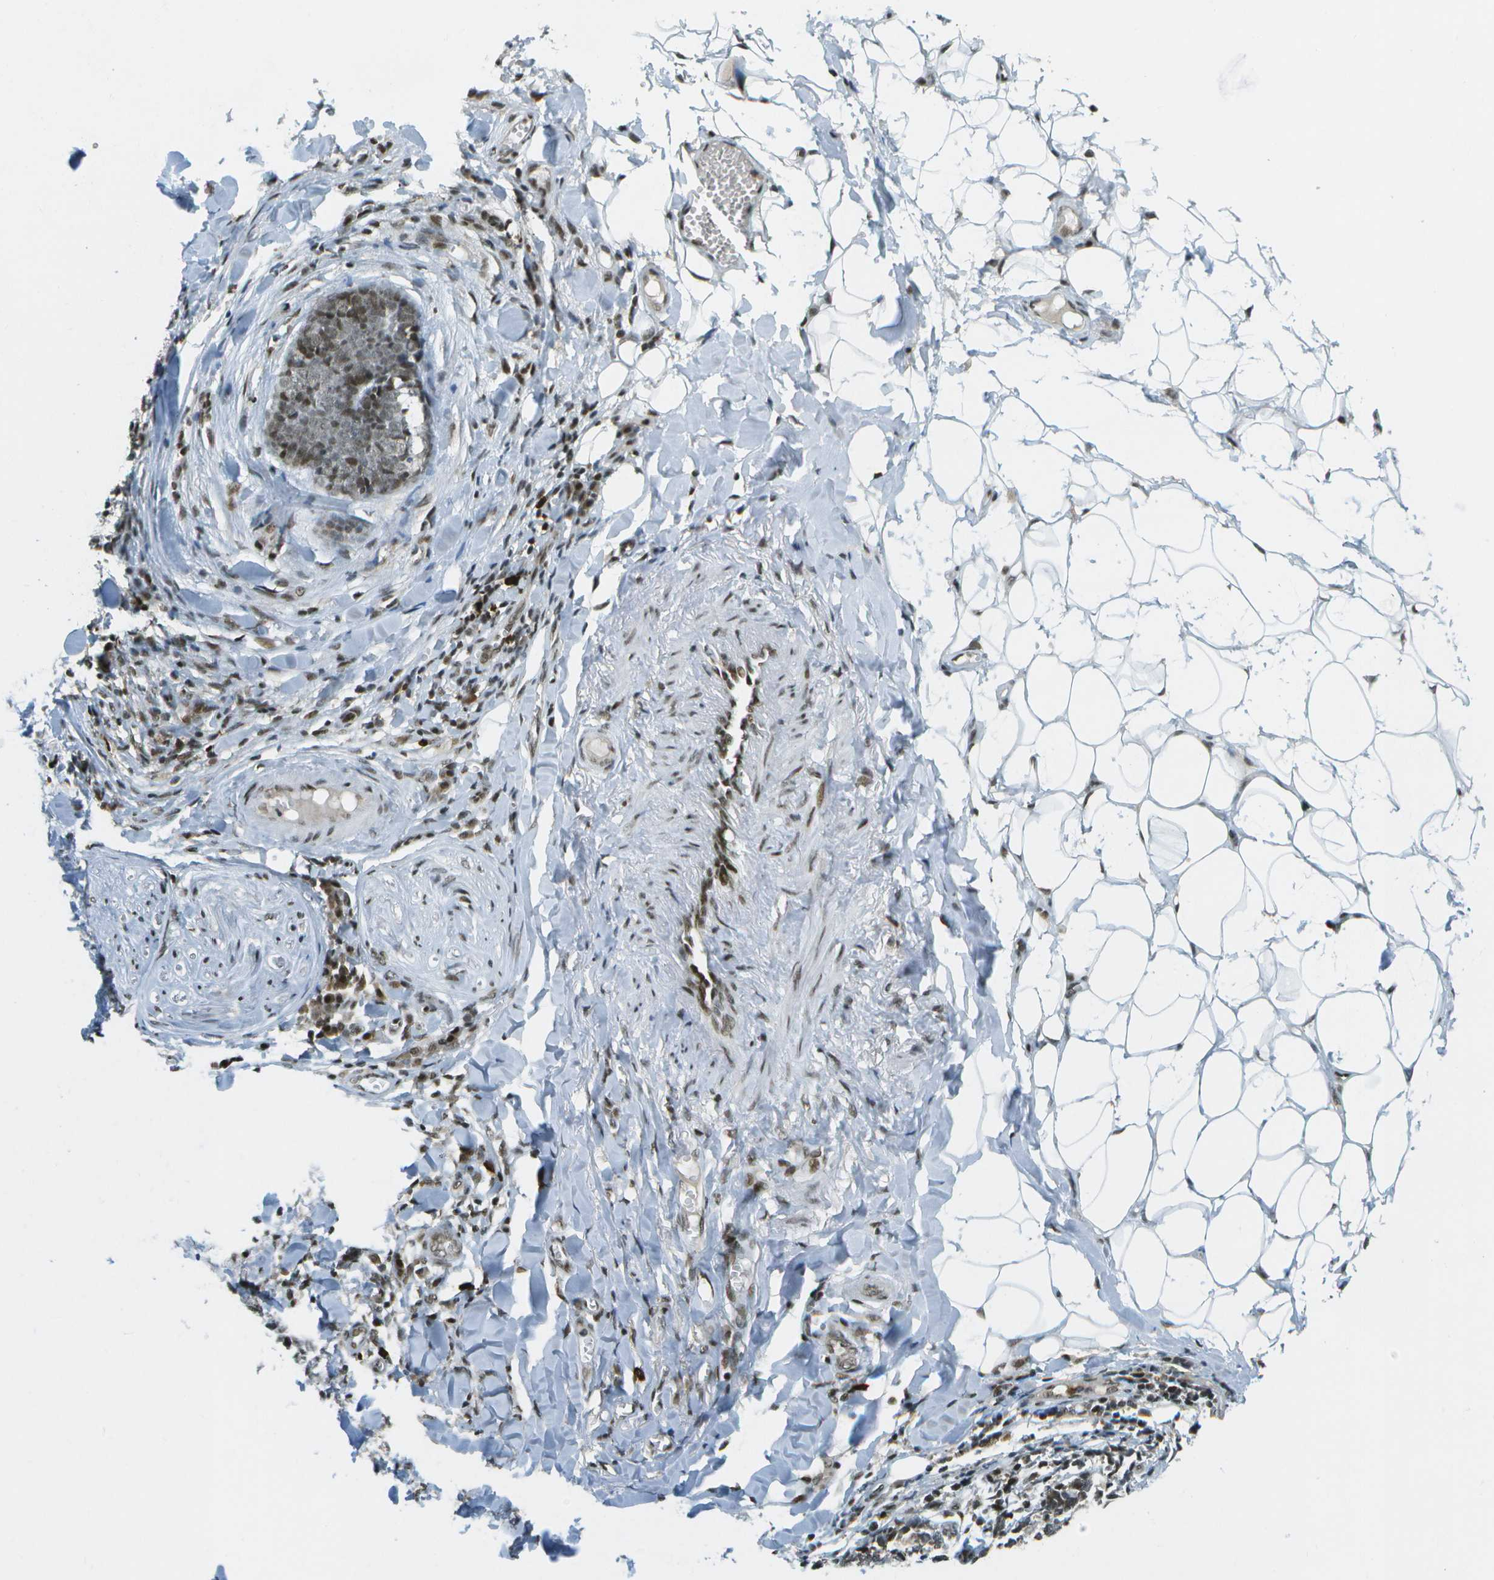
{"staining": {"intensity": "weak", "quantity": ">75%", "location": "nuclear"}, "tissue": "skin cancer", "cell_type": "Tumor cells", "image_type": "cancer", "snomed": [{"axis": "morphology", "description": "Basal cell carcinoma"}, {"axis": "topography", "description": "Skin"}], "caption": "IHC (DAB (3,3'-diaminobenzidine)) staining of skin cancer (basal cell carcinoma) displays weak nuclear protein staining in approximately >75% of tumor cells.", "gene": "IRF7", "patient": {"sex": "male", "age": 84}}